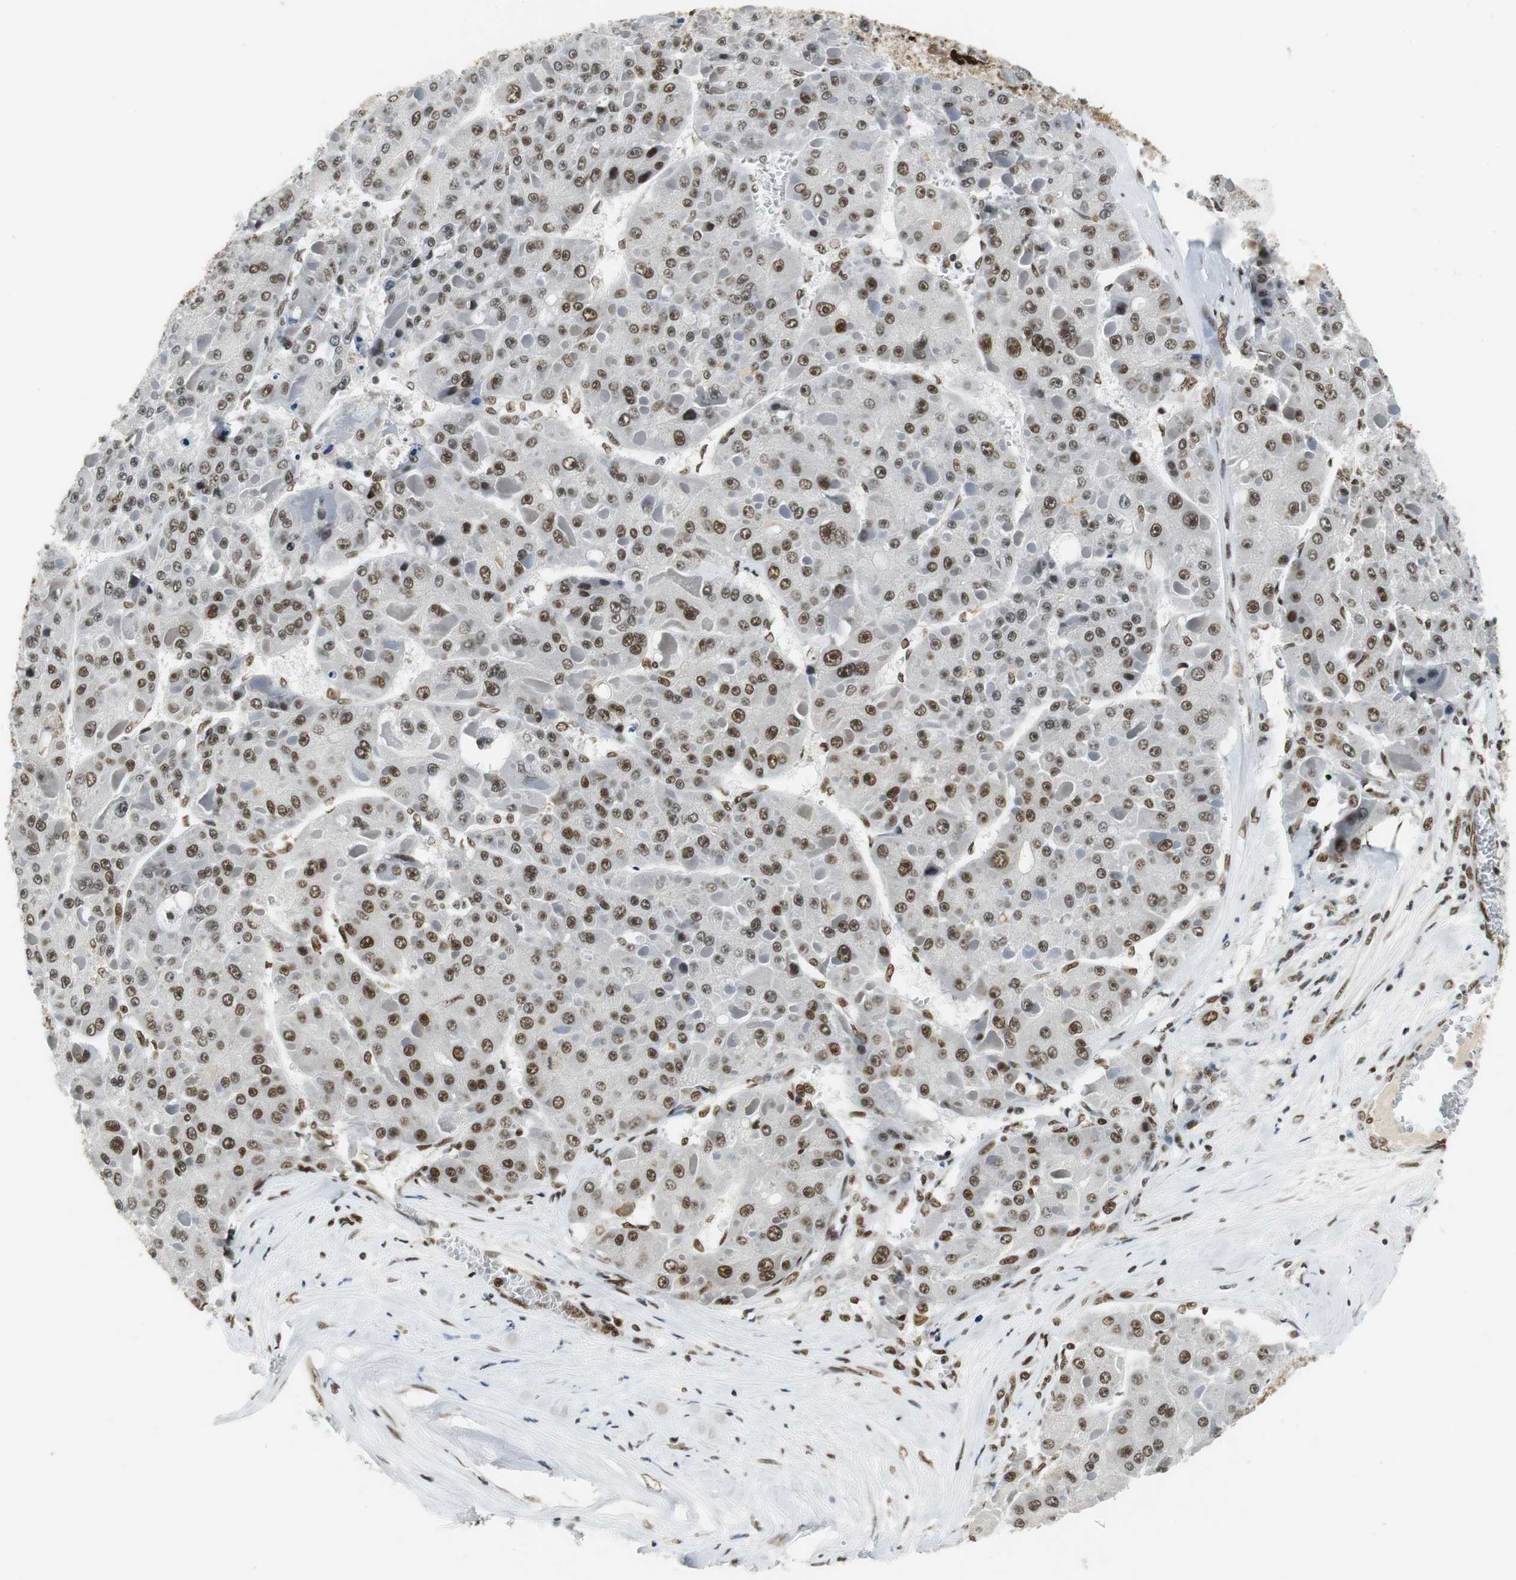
{"staining": {"intensity": "moderate", "quantity": ">75%", "location": "nuclear"}, "tissue": "liver cancer", "cell_type": "Tumor cells", "image_type": "cancer", "snomed": [{"axis": "morphology", "description": "Carcinoma, Hepatocellular, NOS"}, {"axis": "topography", "description": "Liver"}], "caption": "Liver cancer stained with immunohistochemistry displays moderate nuclear positivity in approximately >75% of tumor cells.", "gene": "PRKDC", "patient": {"sex": "female", "age": 73}}